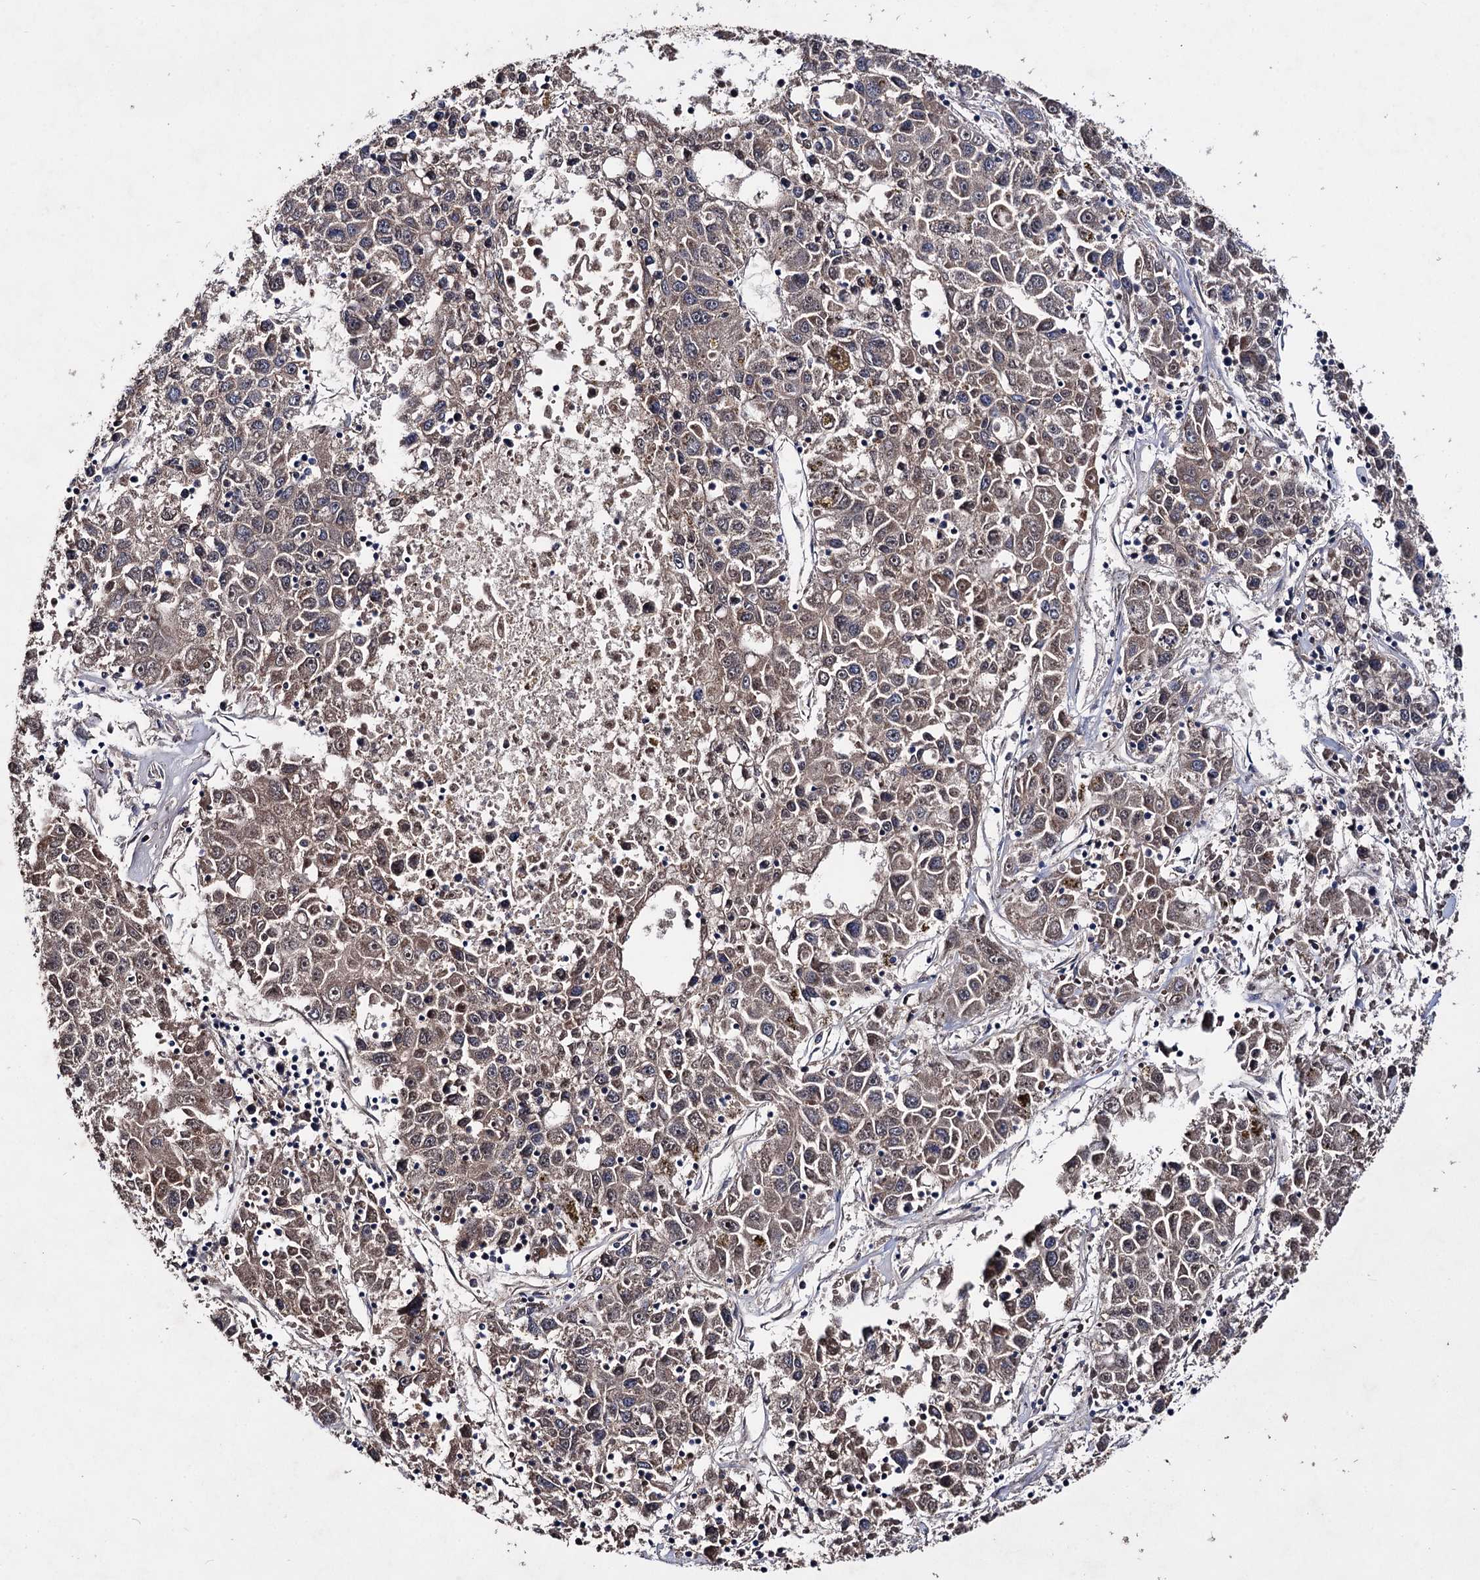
{"staining": {"intensity": "weak", "quantity": "25%-75%", "location": "cytoplasmic/membranous,nuclear"}, "tissue": "liver cancer", "cell_type": "Tumor cells", "image_type": "cancer", "snomed": [{"axis": "morphology", "description": "Carcinoma, Hepatocellular, NOS"}, {"axis": "topography", "description": "Liver"}], "caption": "Approximately 25%-75% of tumor cells in human liver cancer show weak cytoplasmic/membranous and nuclear protein staining as visualized by brown immunohistochemical staining.", "gene": "CLPB", "patient": {"sex": "male", "age": 49}}